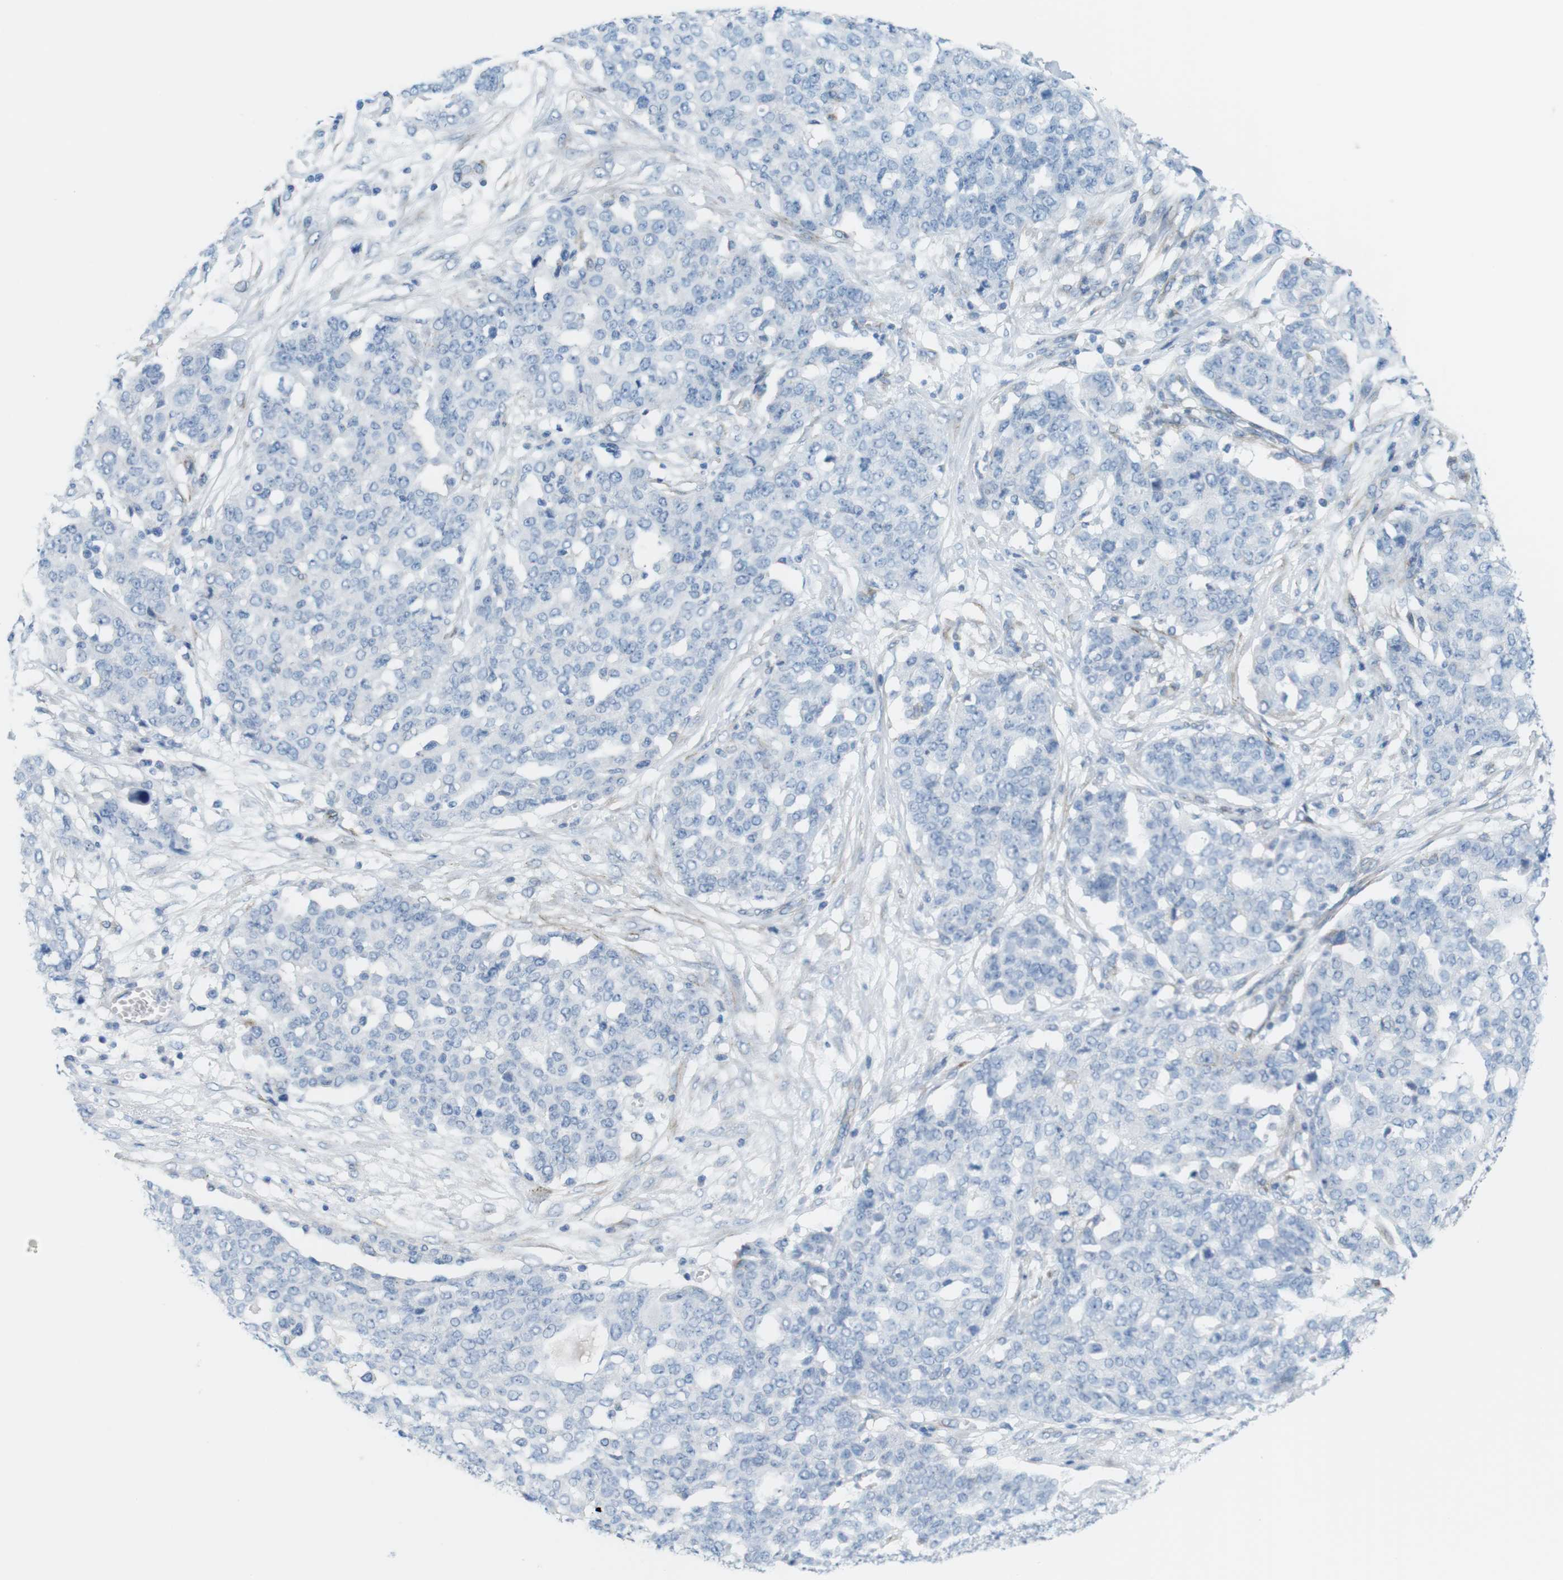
{"staining": {"intensity": "negative", "quantity": "none", "location": "none"}, "tissue": "ovarian cancer", "cell_type": "Tumor cells", "image_type": "cancer", "snomed": [{"axis": "morphology", "description": "Cystadenocarcinoma, serous, NOS"}, {"axis": "topography", "description": "Soft tissue"}, {"axis": "topography", "description": "Ovary"}], "caption": "Human ovarian cancer stained for a protein using immunohistochemistry reveals no expression in tumor cells.", "gene": "MYH9", "patient": {"sex": "female", "age": 57}}